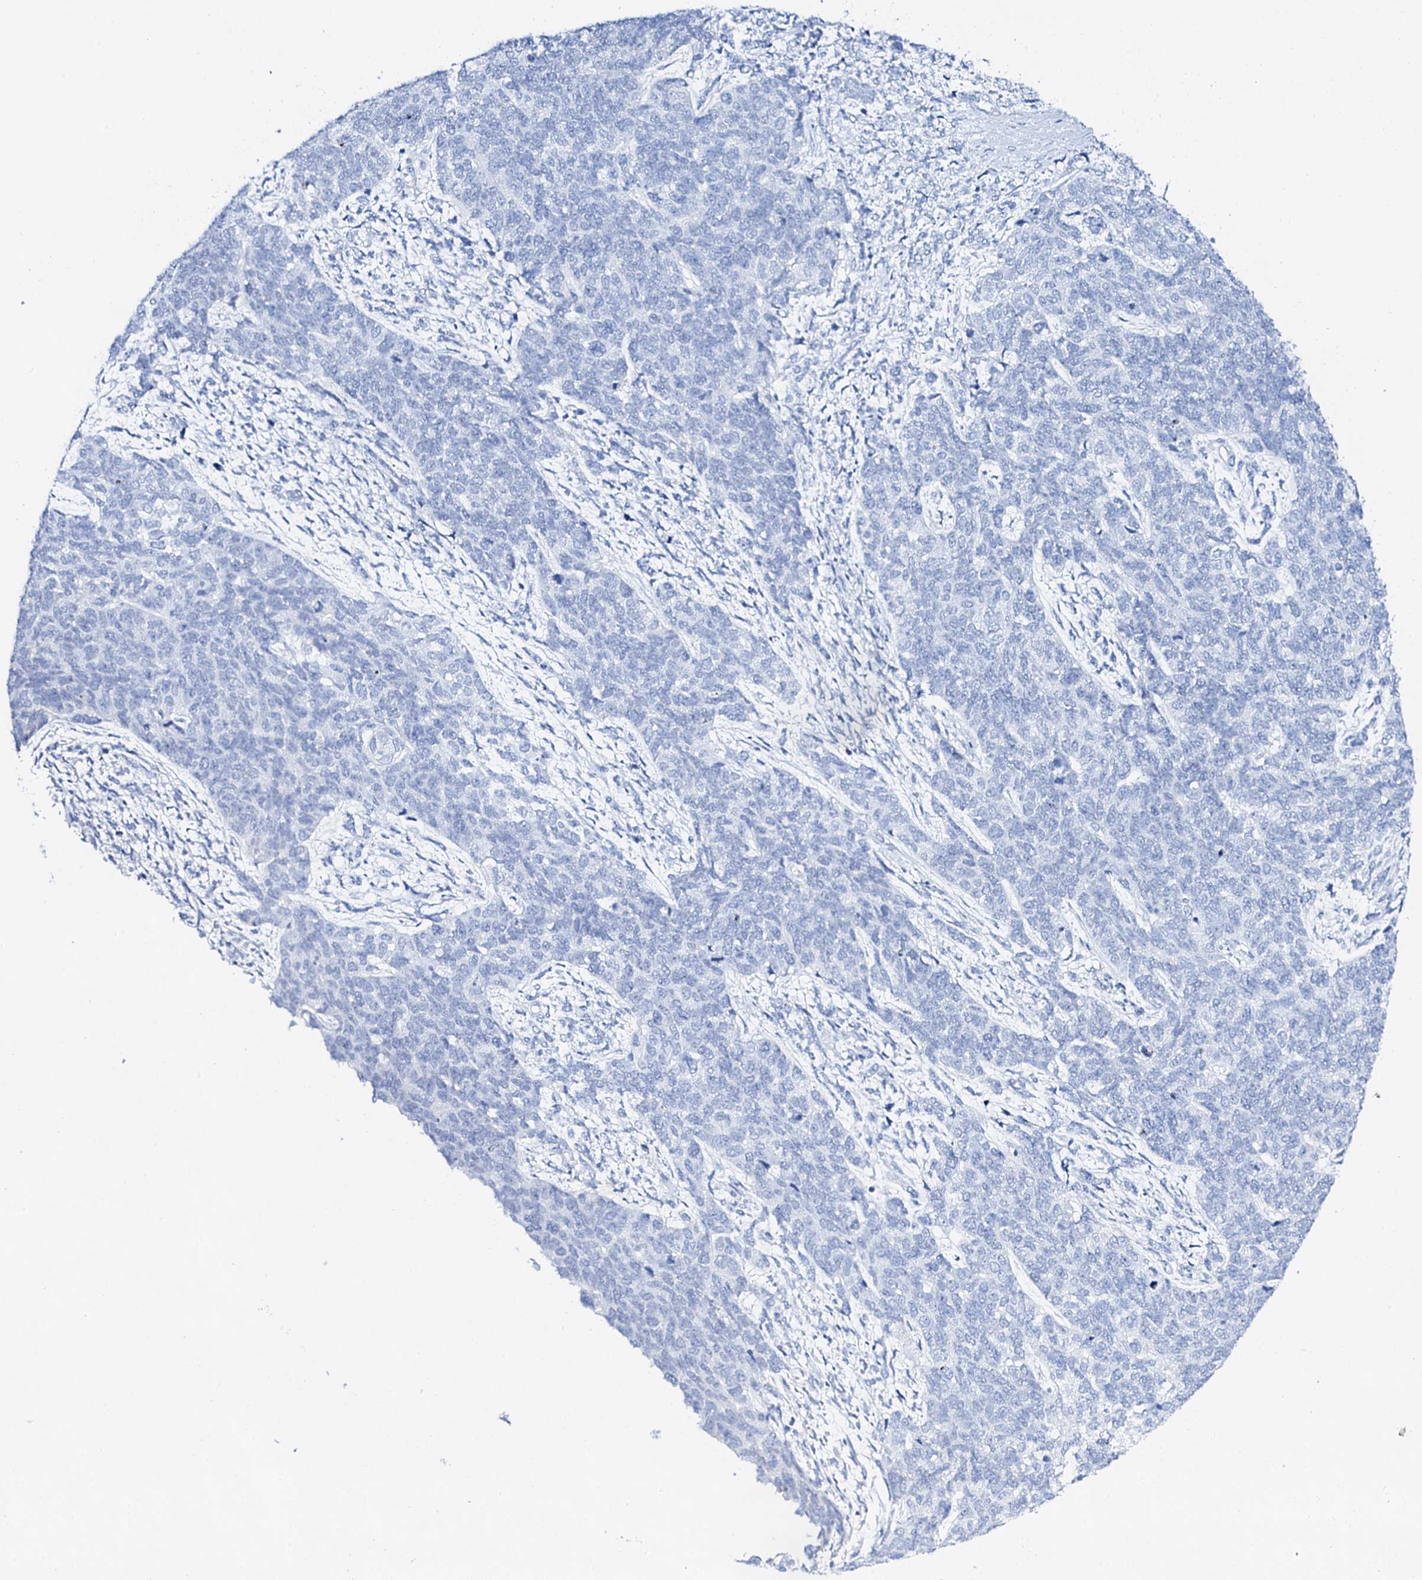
{"staining": {"intensity": "negative", "quantity": "none", "location": "none"}, "tissue": "cervical cancer", "cell_type": "Tumor cells", "image_type": "cancer", "snomed": [{"axis": "morphology", "description": "Squamous cell carcinoma, NOS"}, {"axis": "topography", "description": "Cervix"}], "caption": "Tumor cells show no significant positivity in cervical cancer.", "gene": "FBXL16", "patient": {"sex": "female", "age": 63}}